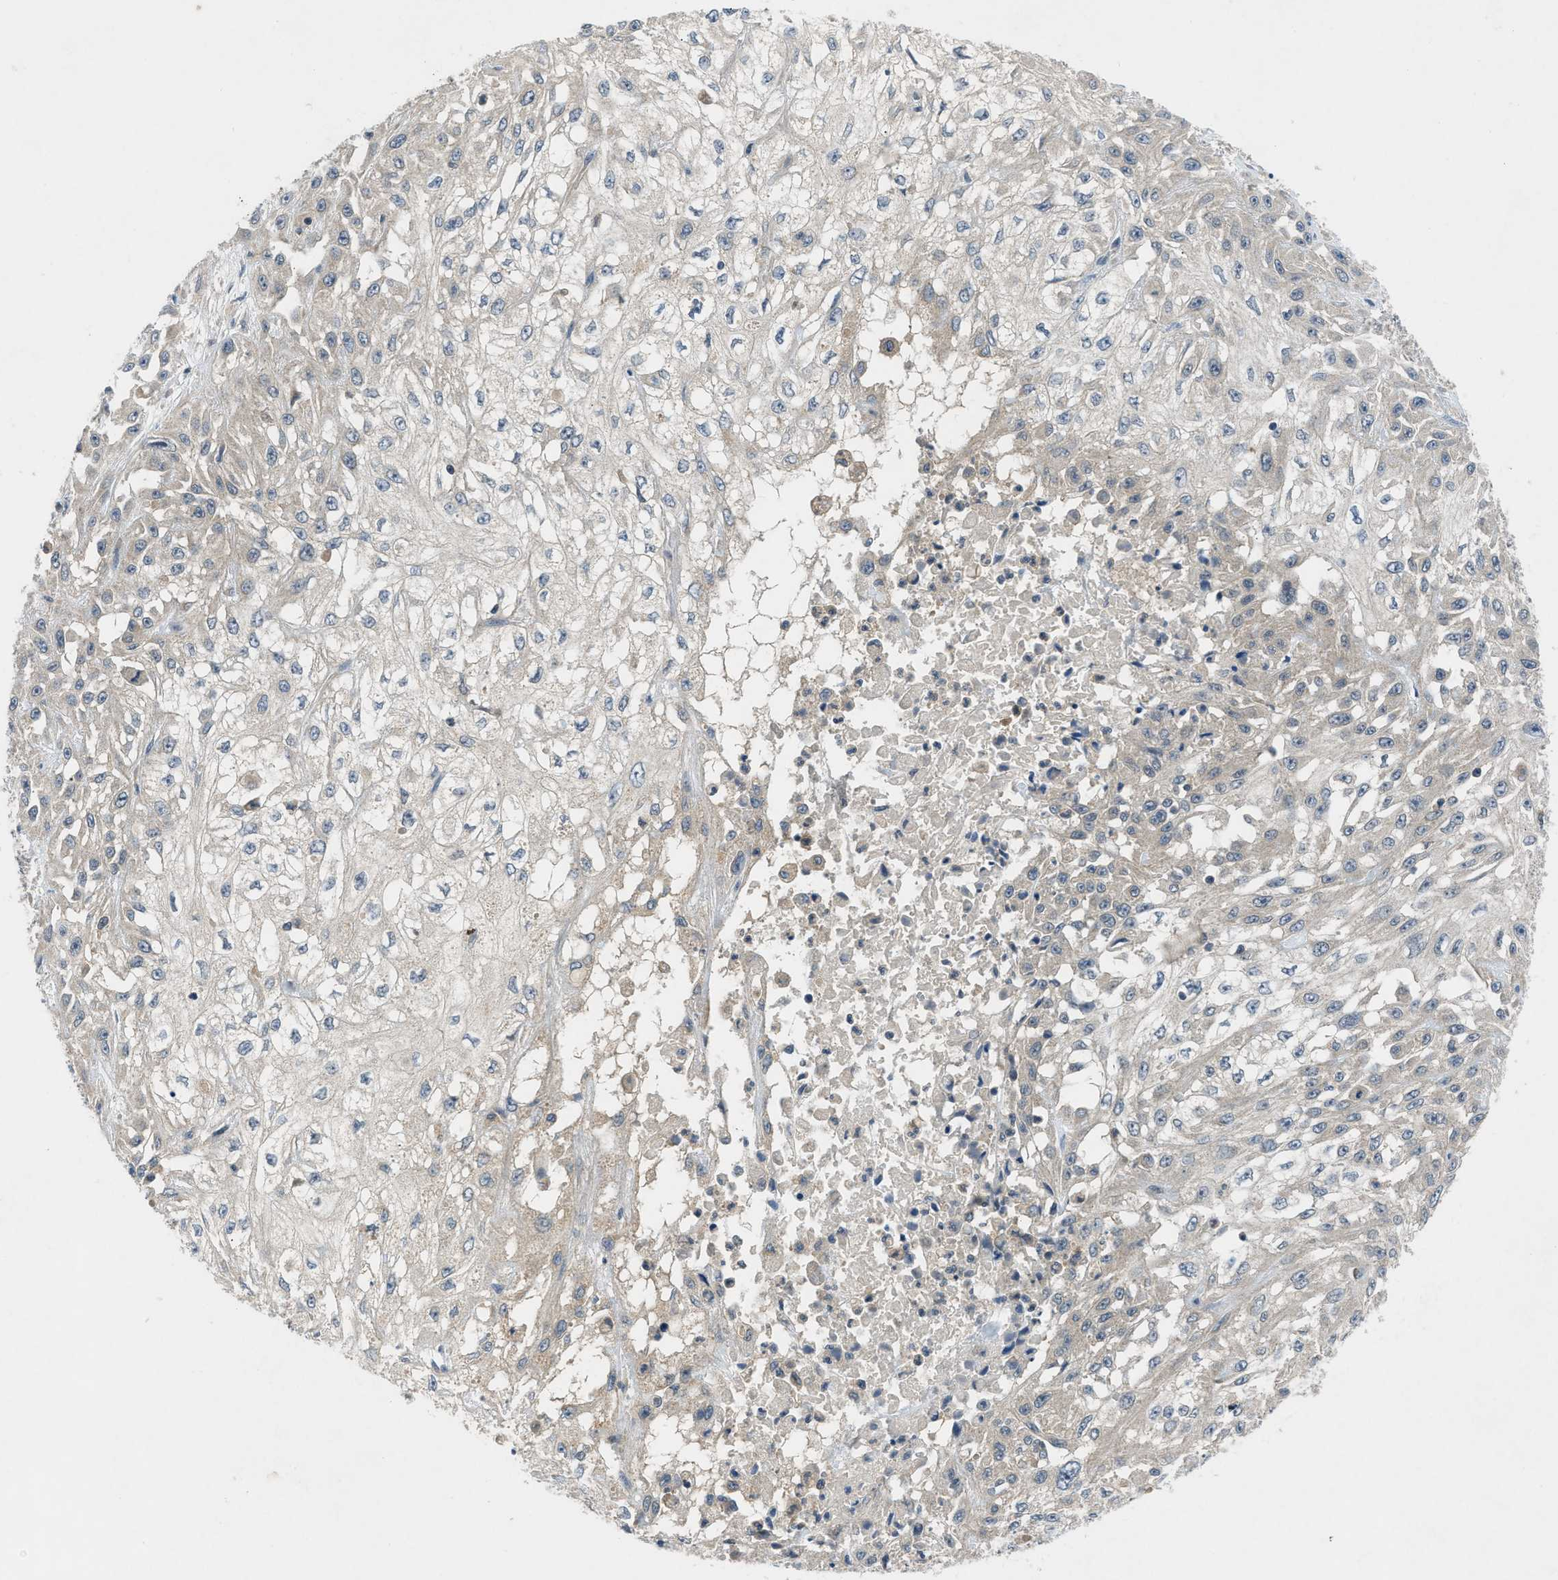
{"staining": {"intensity": "weak", "quantity": ">75%", "location": "cytoplasmic/membranous"}, "tissue": "skin cancer", "cell_type": "Tumor cells", "image_type": "cancer", "snomed": [{"axis": "morphology", "description": "Squamous cell carcinoma, NOS"}, {"axis": "morphology", "description": "Squamous cell carcinoma, metastatic, NOS"}, {"axis": "topography", "description": "Skin"}, {"axis": "topography", "description": "Lymph node"}], "caption": "The photomicrograph reveals a brown stain indicating the presence of a protein in the cytoplasmic/membranous of tumor cells in skin cancer (metastatic squamous cell carcinoma).", "gene": "PDE7A", "patient": {"sex": "male", "age": 75}}